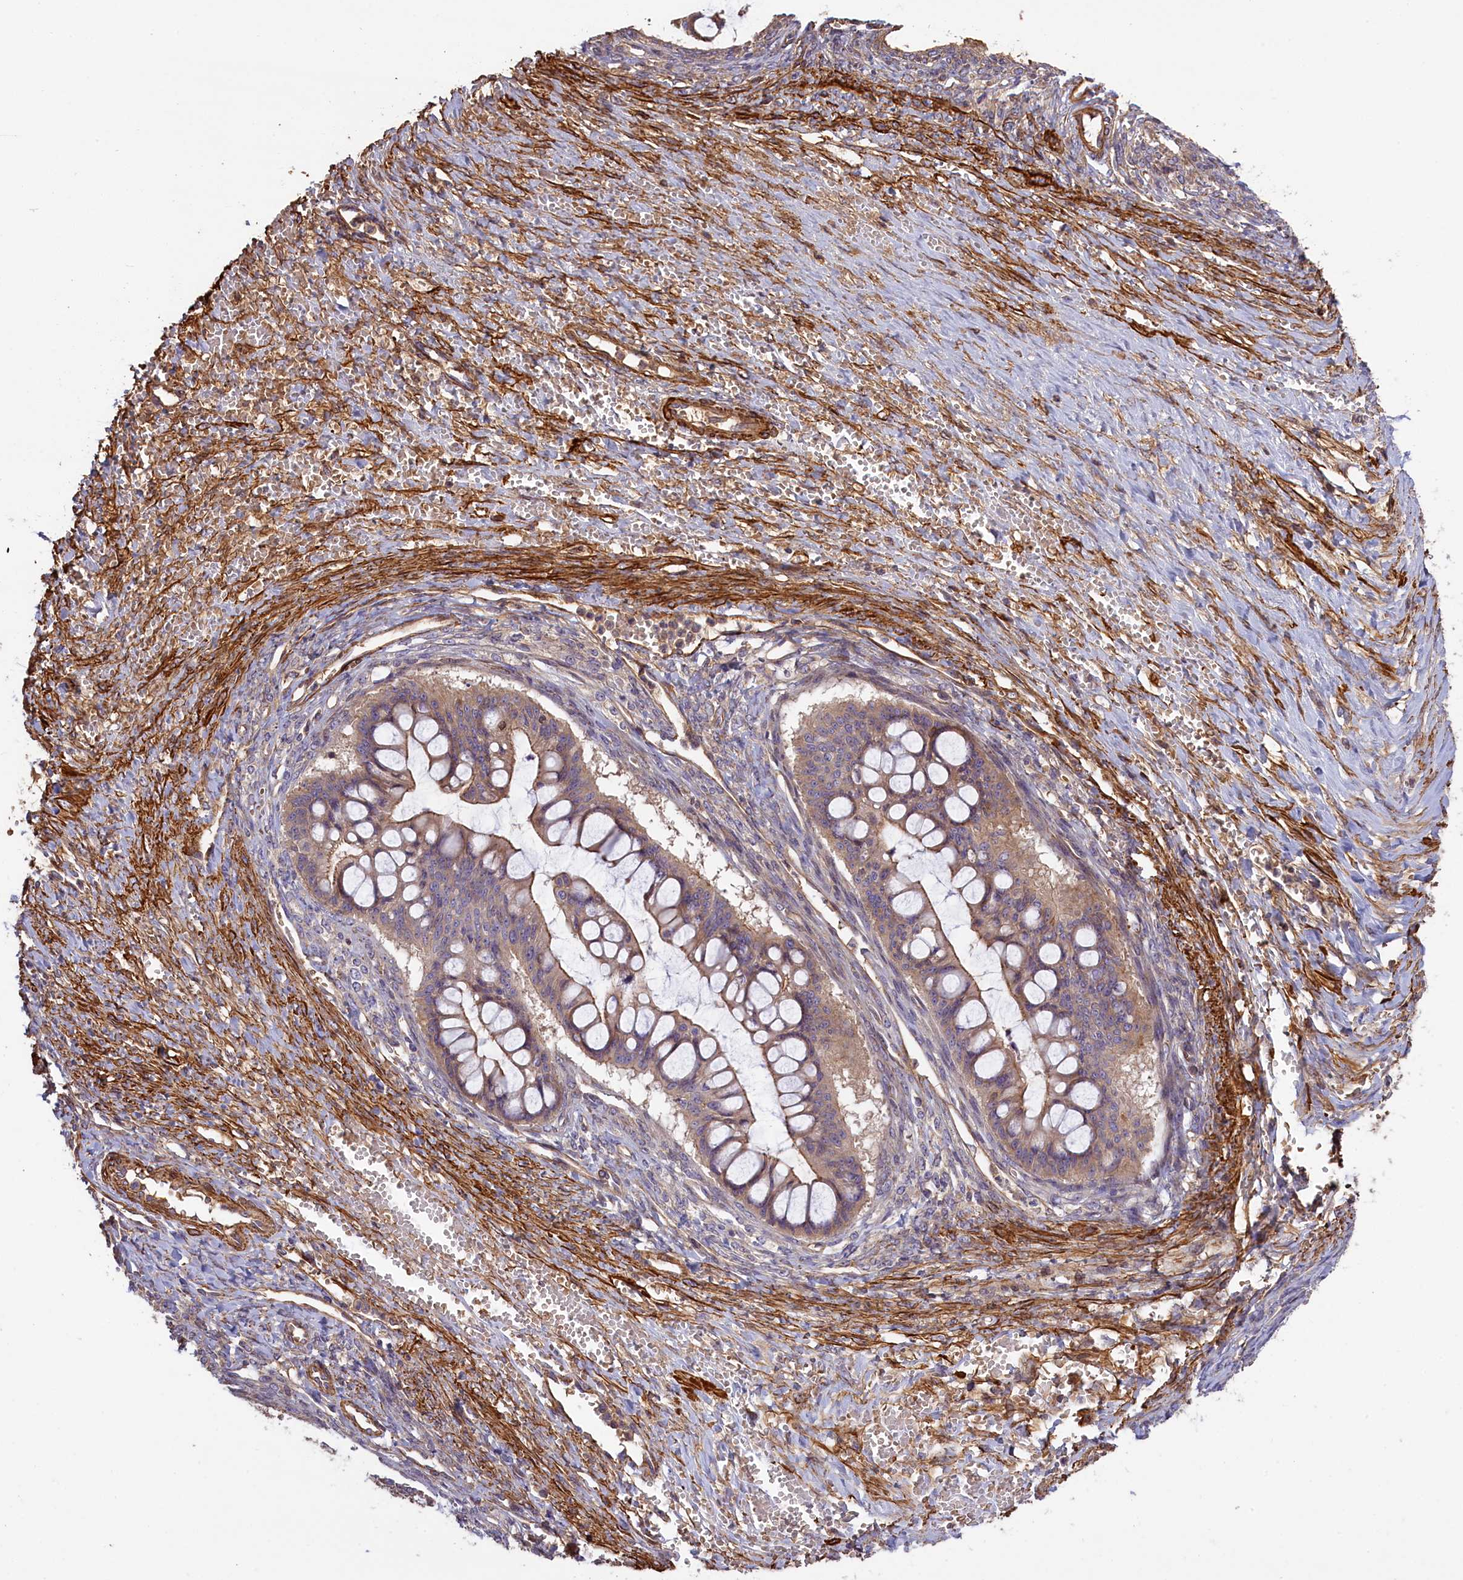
{"staining": {"intensity": "weak", "quantity": ">75%", "location": "cytoplasmic/membranous"}, "tissue": "ovarian cancer", "cell_type": "Tumor cells", "image_type": "cancer", "snomed": [{"axis": "morphology", "description": "Cystadenocarcinoma, mucinous, NOS"}, {"axis": "topography", "description": "Ovary"}], "caption": "Immunohistochemistry (IHC) histopathology image of human mucinous cystadenocarcinoma (ovarian) stained for a protein (brown), which reveals low levels of weak cytoplasmic/membranous positivity in approximately >75% of tumor cells.", "gene": "FUZ", "patient": {"sex": "female", "age": 73}}